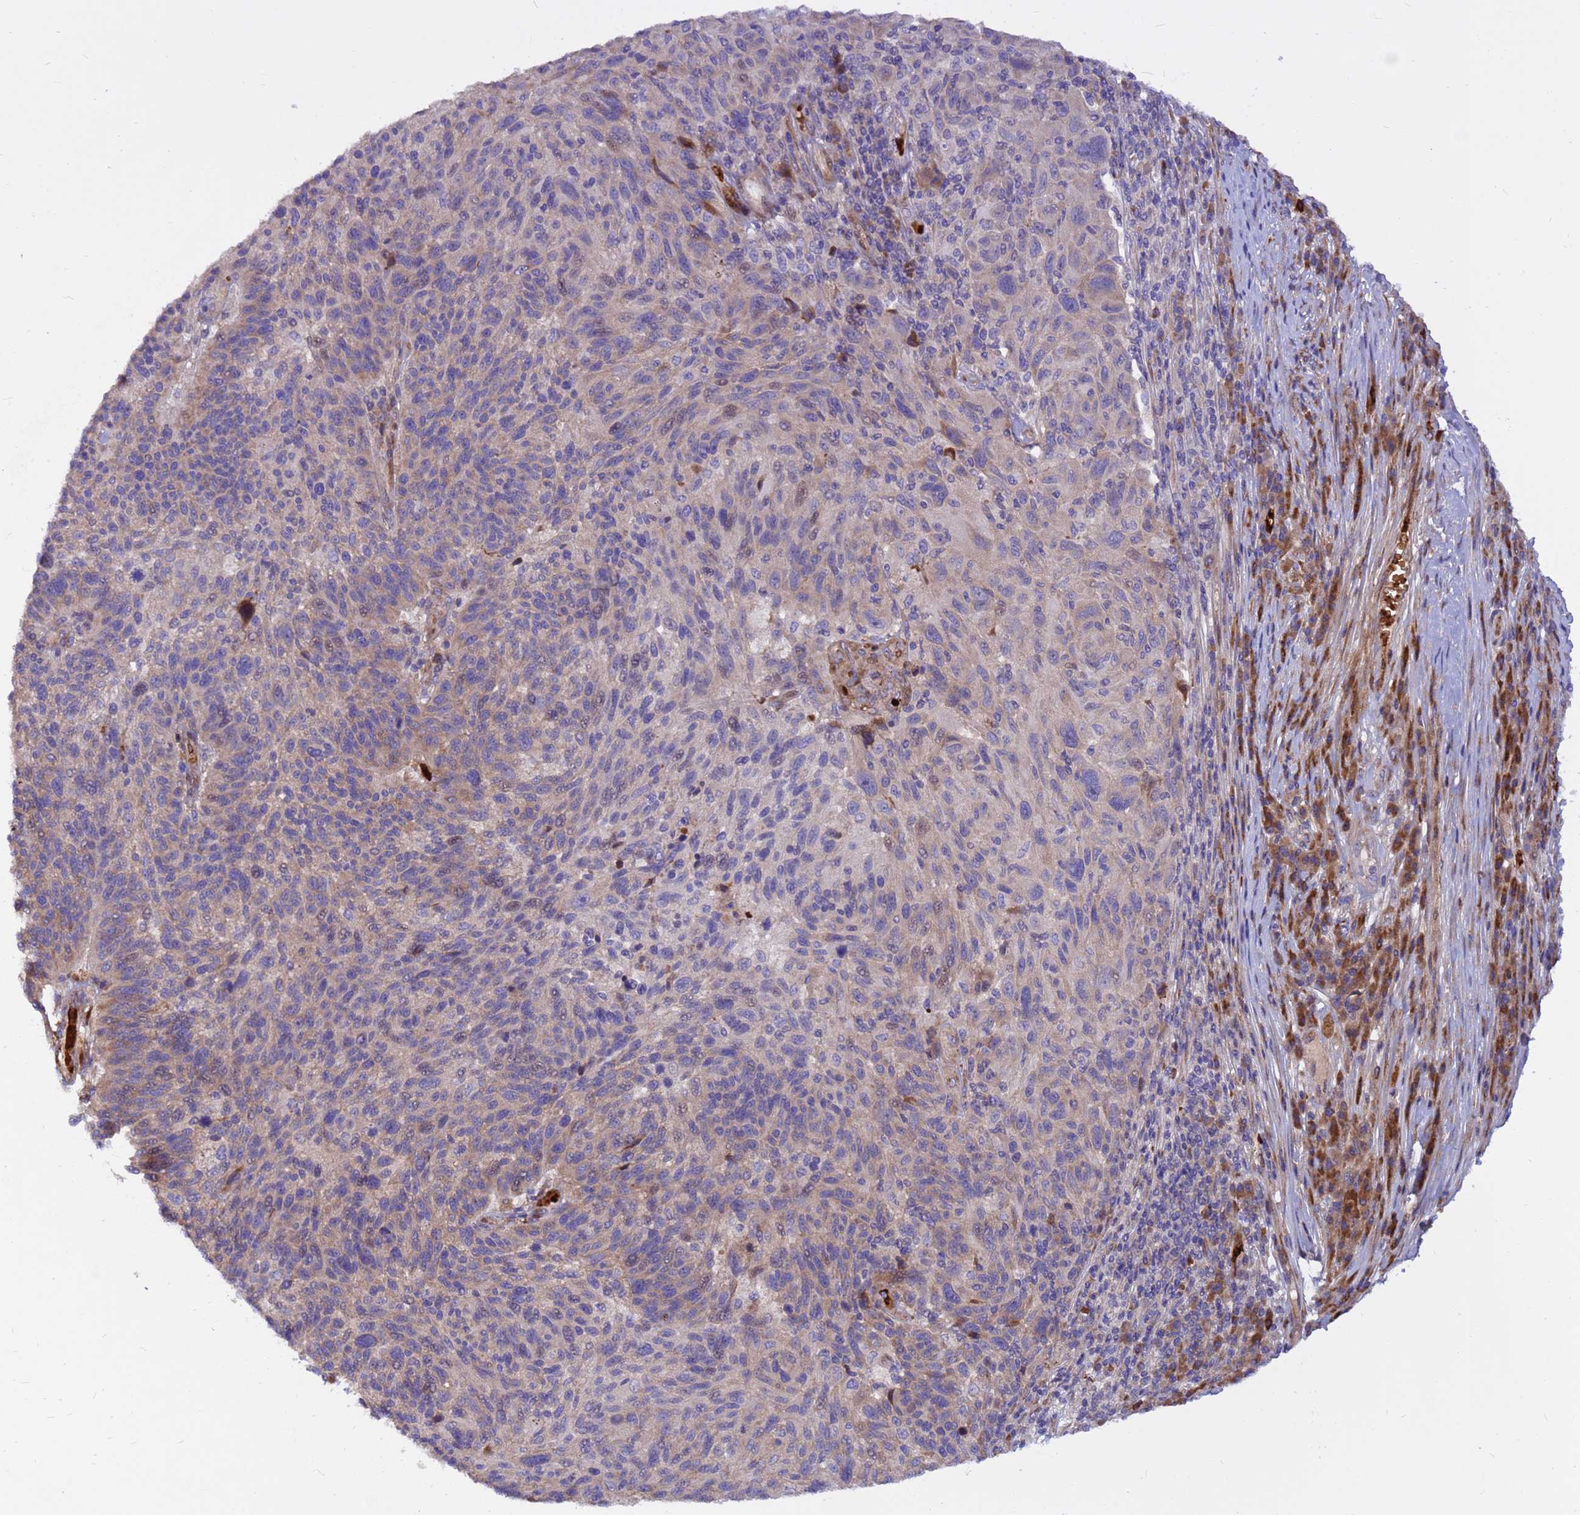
{"staining": {"intensity": "negative", "quantity": "none", "location": "none"}, "tissue": "melanoma", "cell_type": "Tumor cells", "image_type": "cancer", "snomed": [{"axis": "morphology", "description": "Malignant melanoma, NOS"}, {"axis": "topography", "description": "Skin"}], "caption": "Melanoma was stained to show a protein in brown. There is no significant expression in tumor cells.", "gene": "ZNF669", "patient": {"sex": "male", "age": 53}}